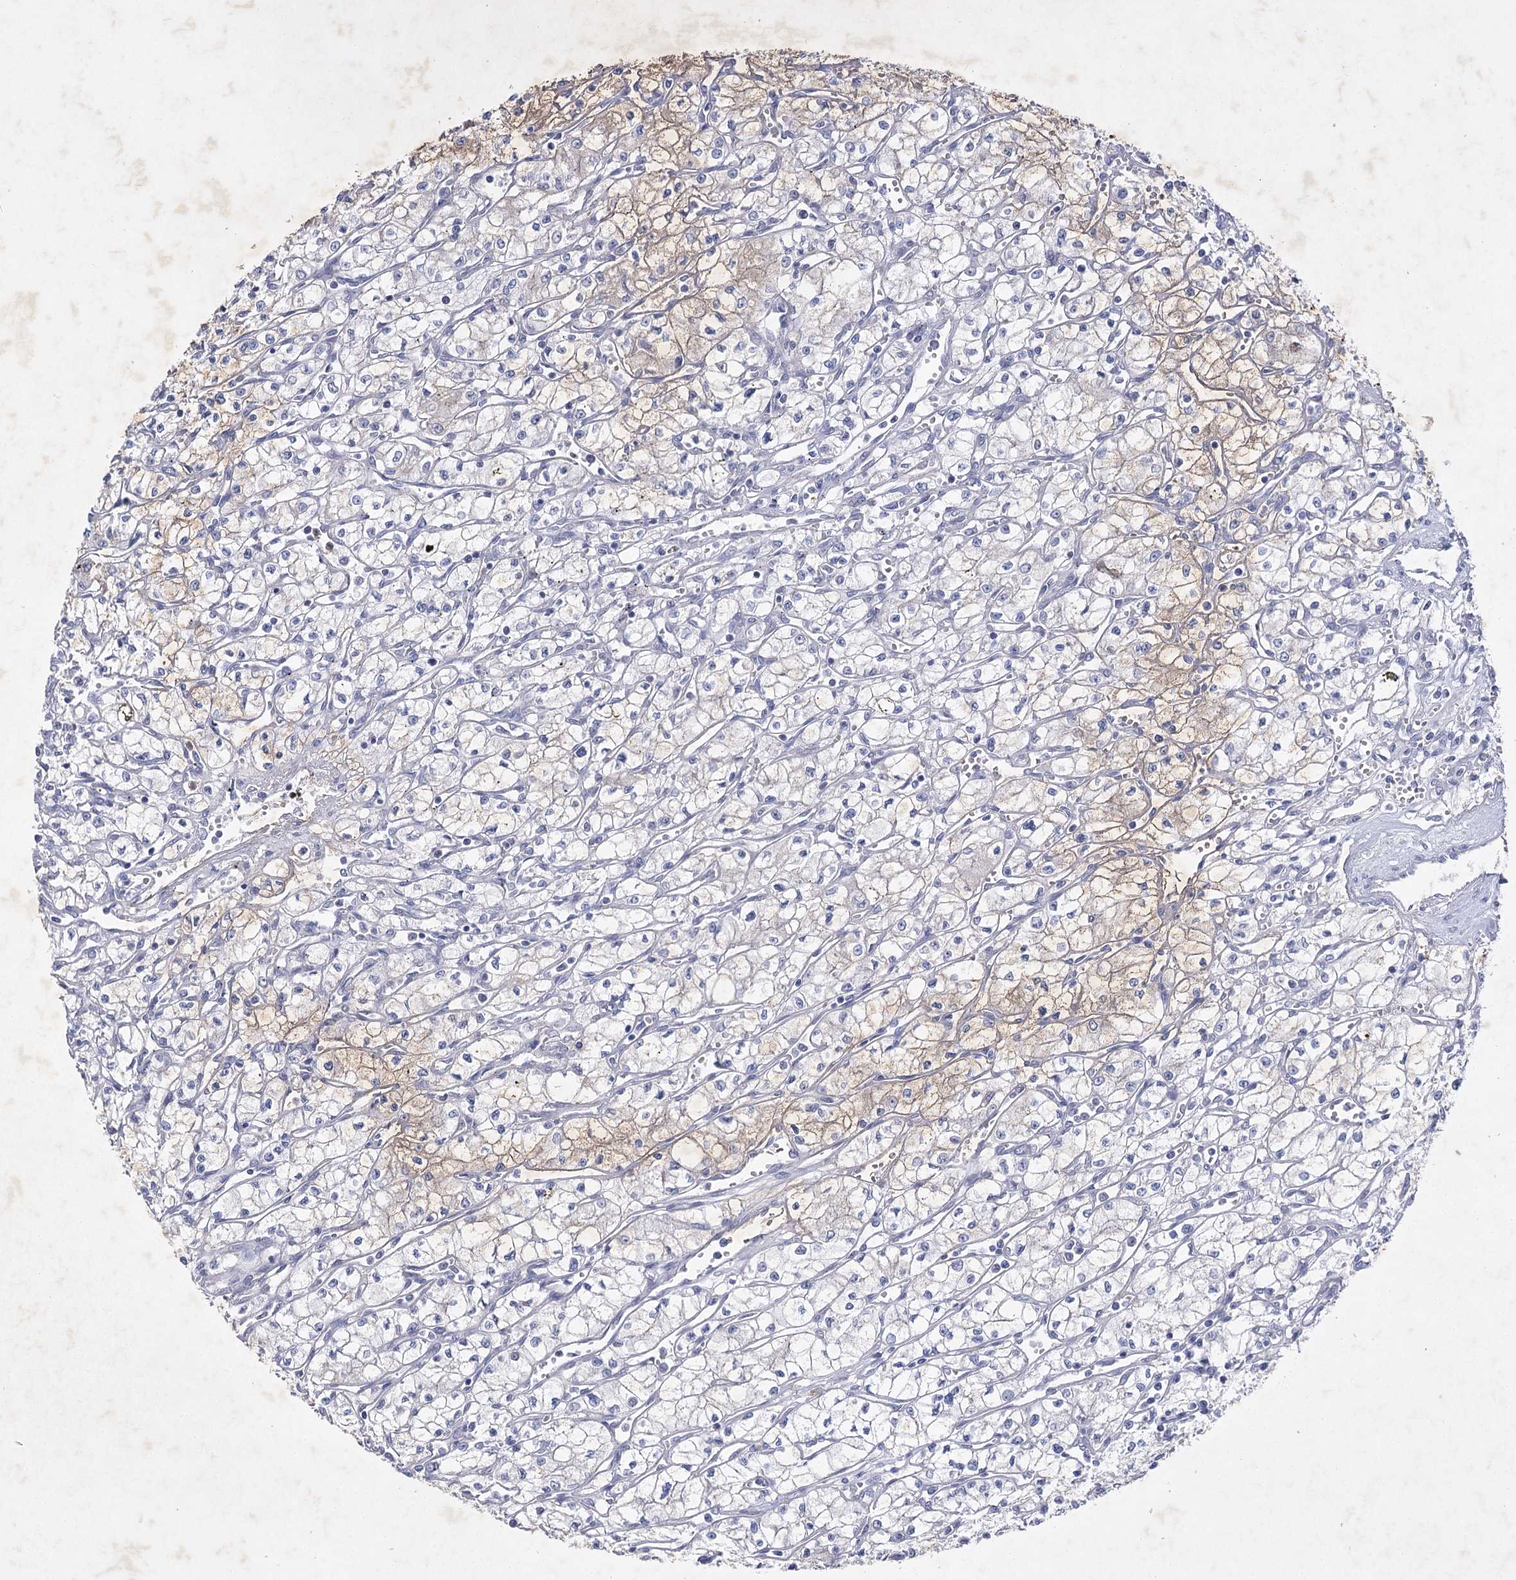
{"staining": {"intensity": "weak", "quantity": "<25%", "location": "cytoplasmic/membranous"}, "tissue": "renal cancer", "cell_type": "Tumor cells", "image_type": "cancer", "snomed": [{"axis": "morphology", "description": "Adenocarcinoma, NOS"}, {"axis": "topography", "description": "Kidney"}], "caption": "Immunohistochemistry (IHC) micrograph of human renal adenocarcinoma stained for a protein (brown), which exhibits no positivity in tumor cells.", "gene": "COX15", "patient": {"sex": "male", "age": 59}}